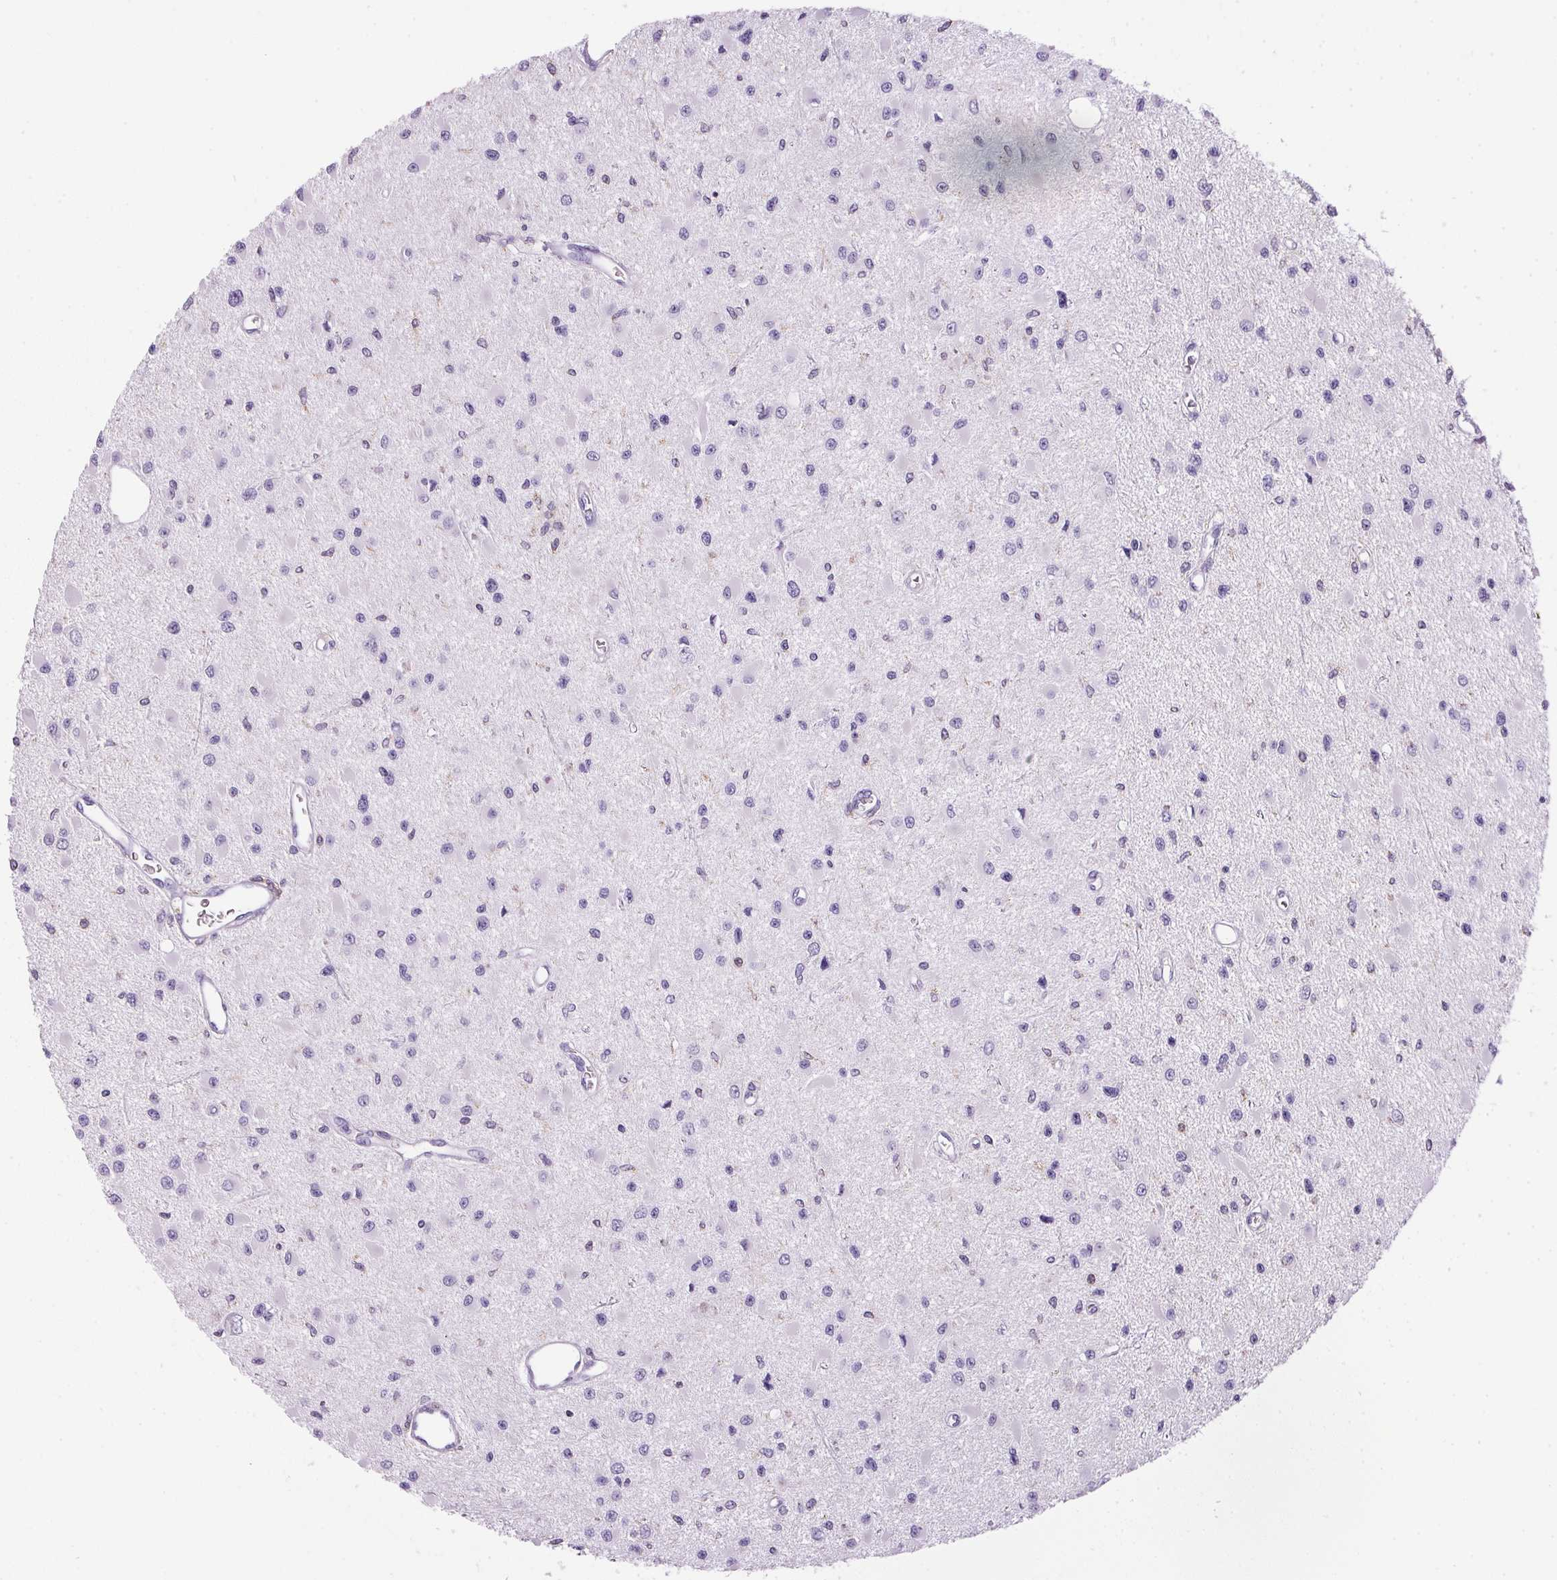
{"staining": {"intensity": "negative", "quantity": "none", "location": "none"}, "tissue": "glioma", "cell_type": "Tumor cells", "image_type": "cancer", "snomed": [{"axis": "morphology", "description": "Glioma, malignant, High grade"}, {"axis": "topography", "description": "Brain"}], "caption": "The immunohistochemistry (IHC) image has no significant expression in tumor cells of glioma tissue.", "gene": "S100A2", "patient": {"sex": "male", "age": 54}}